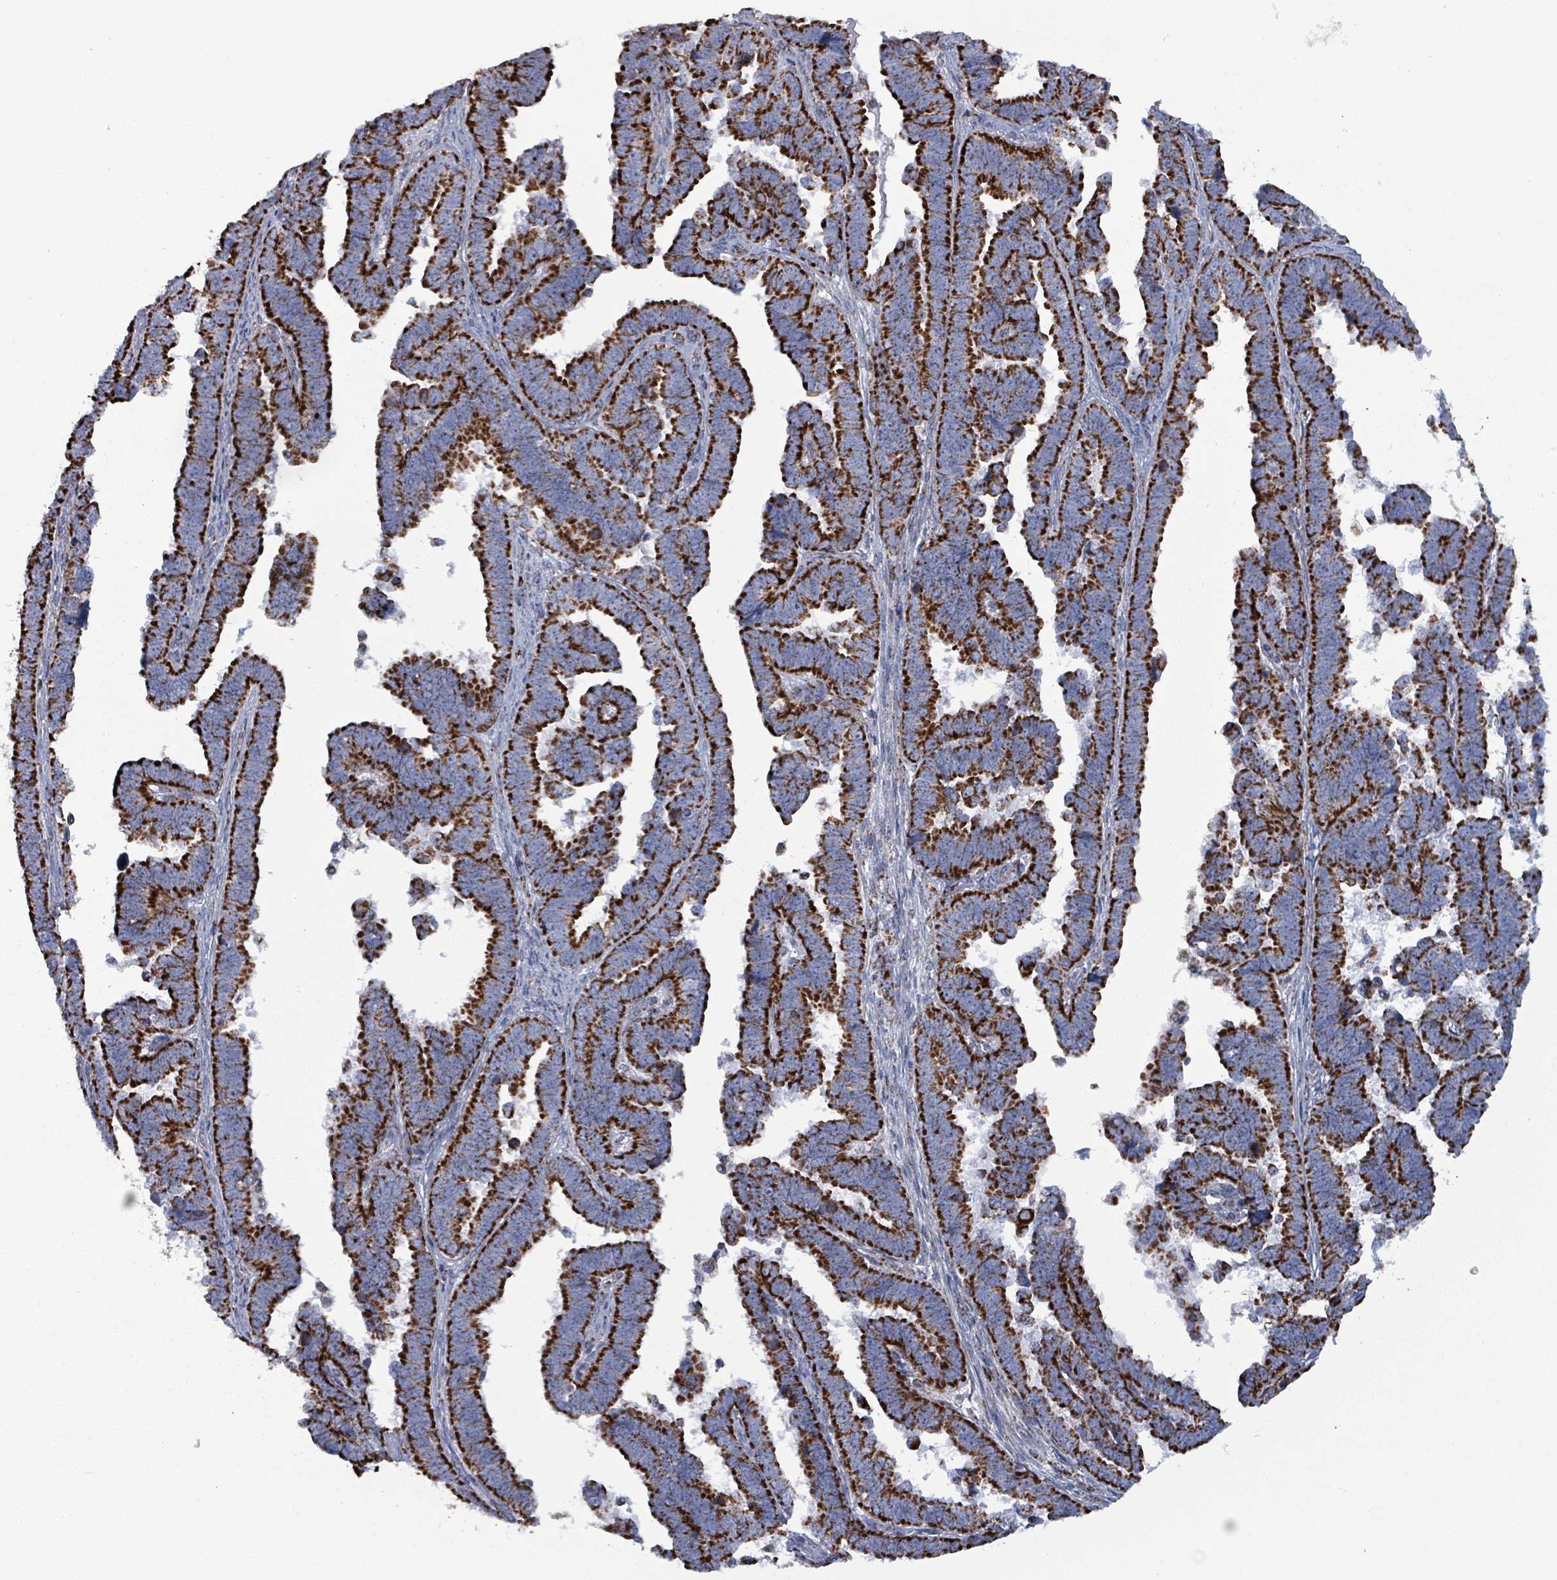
{"staining": {"intensity": "strong", "quantity": ">75%", "location": "cytoplasmic/membranous"}, "tissue": "endometrial cancer", "cell_type": "Tumor cells", "image_type": "cancer", "snomed": [{"axis": "morphology", "description": "Adenocarcinoma, NOS"}, {"axis": "topography", "description": "Endometrium"}], "caption": "Strong cytoplasmic/membranous positivity is seen in about >75% of tumor cells in endometrial cancer (adenocarcinoma).", "gene": "IDH3B", "patient": {"sex": "female", "age": 75}}